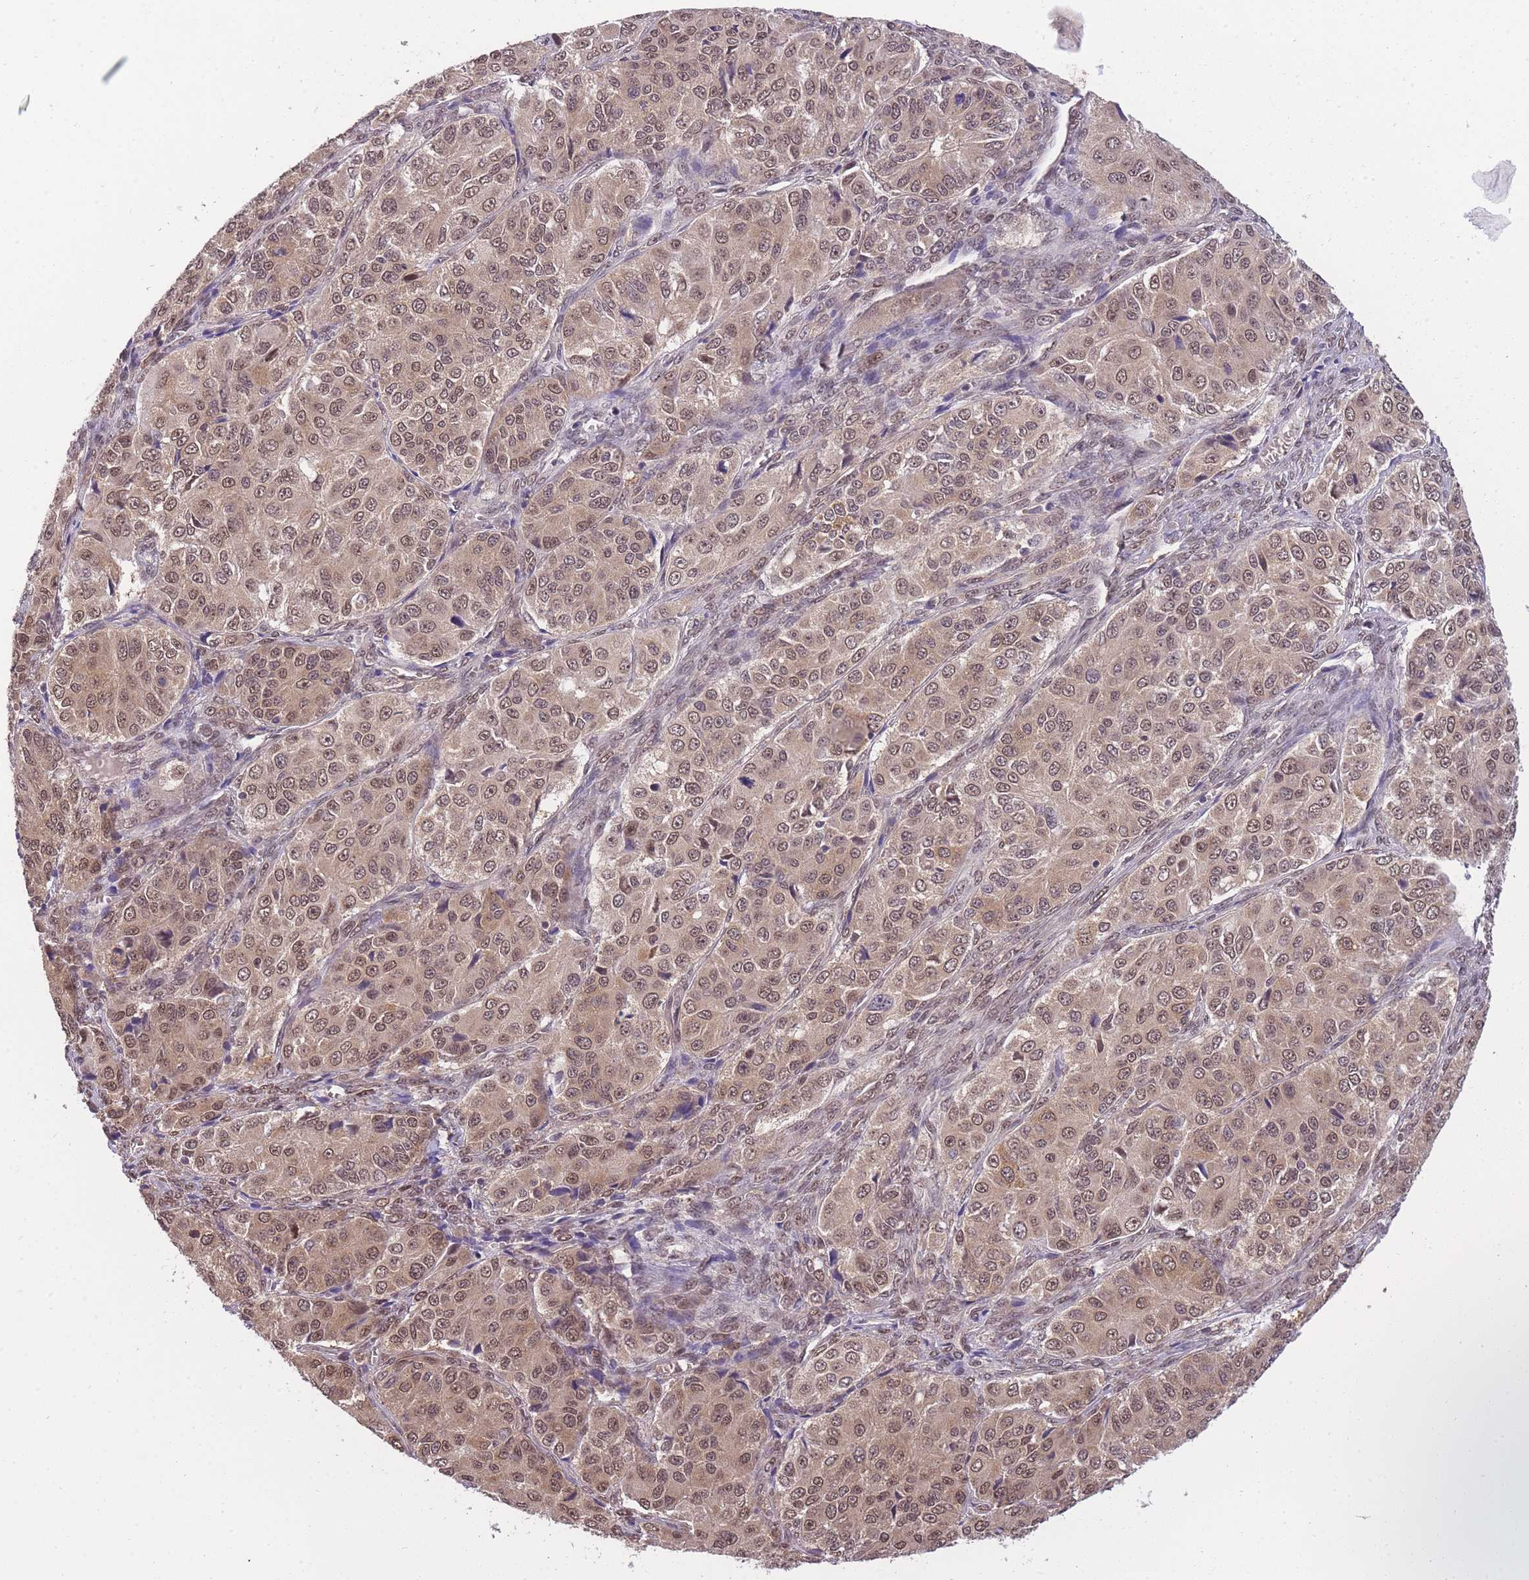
{"staining": {"intensity": "moderate", "quantity": ">75%", "location": "cytoplasmic/membranous,nuclear"}, "tissue": "ovarian cancer", "cell_type": "Tumor cells", "image_type": "cancer", "snomed": [{"axis": "morphology", "description": "Carcinoma, endometroid"}, {"axis": "topography", "description": "Ovary"}], "caption": "This micrograph shows IHC staining of ovarian cancer (endometroid carcinoma), with medium moderate cytoplasmic/membranous and nuclear positivity in about >75% of tumor cells.", "gene": "CDIP1", "patient": {"sex": "female", "age": 51}}